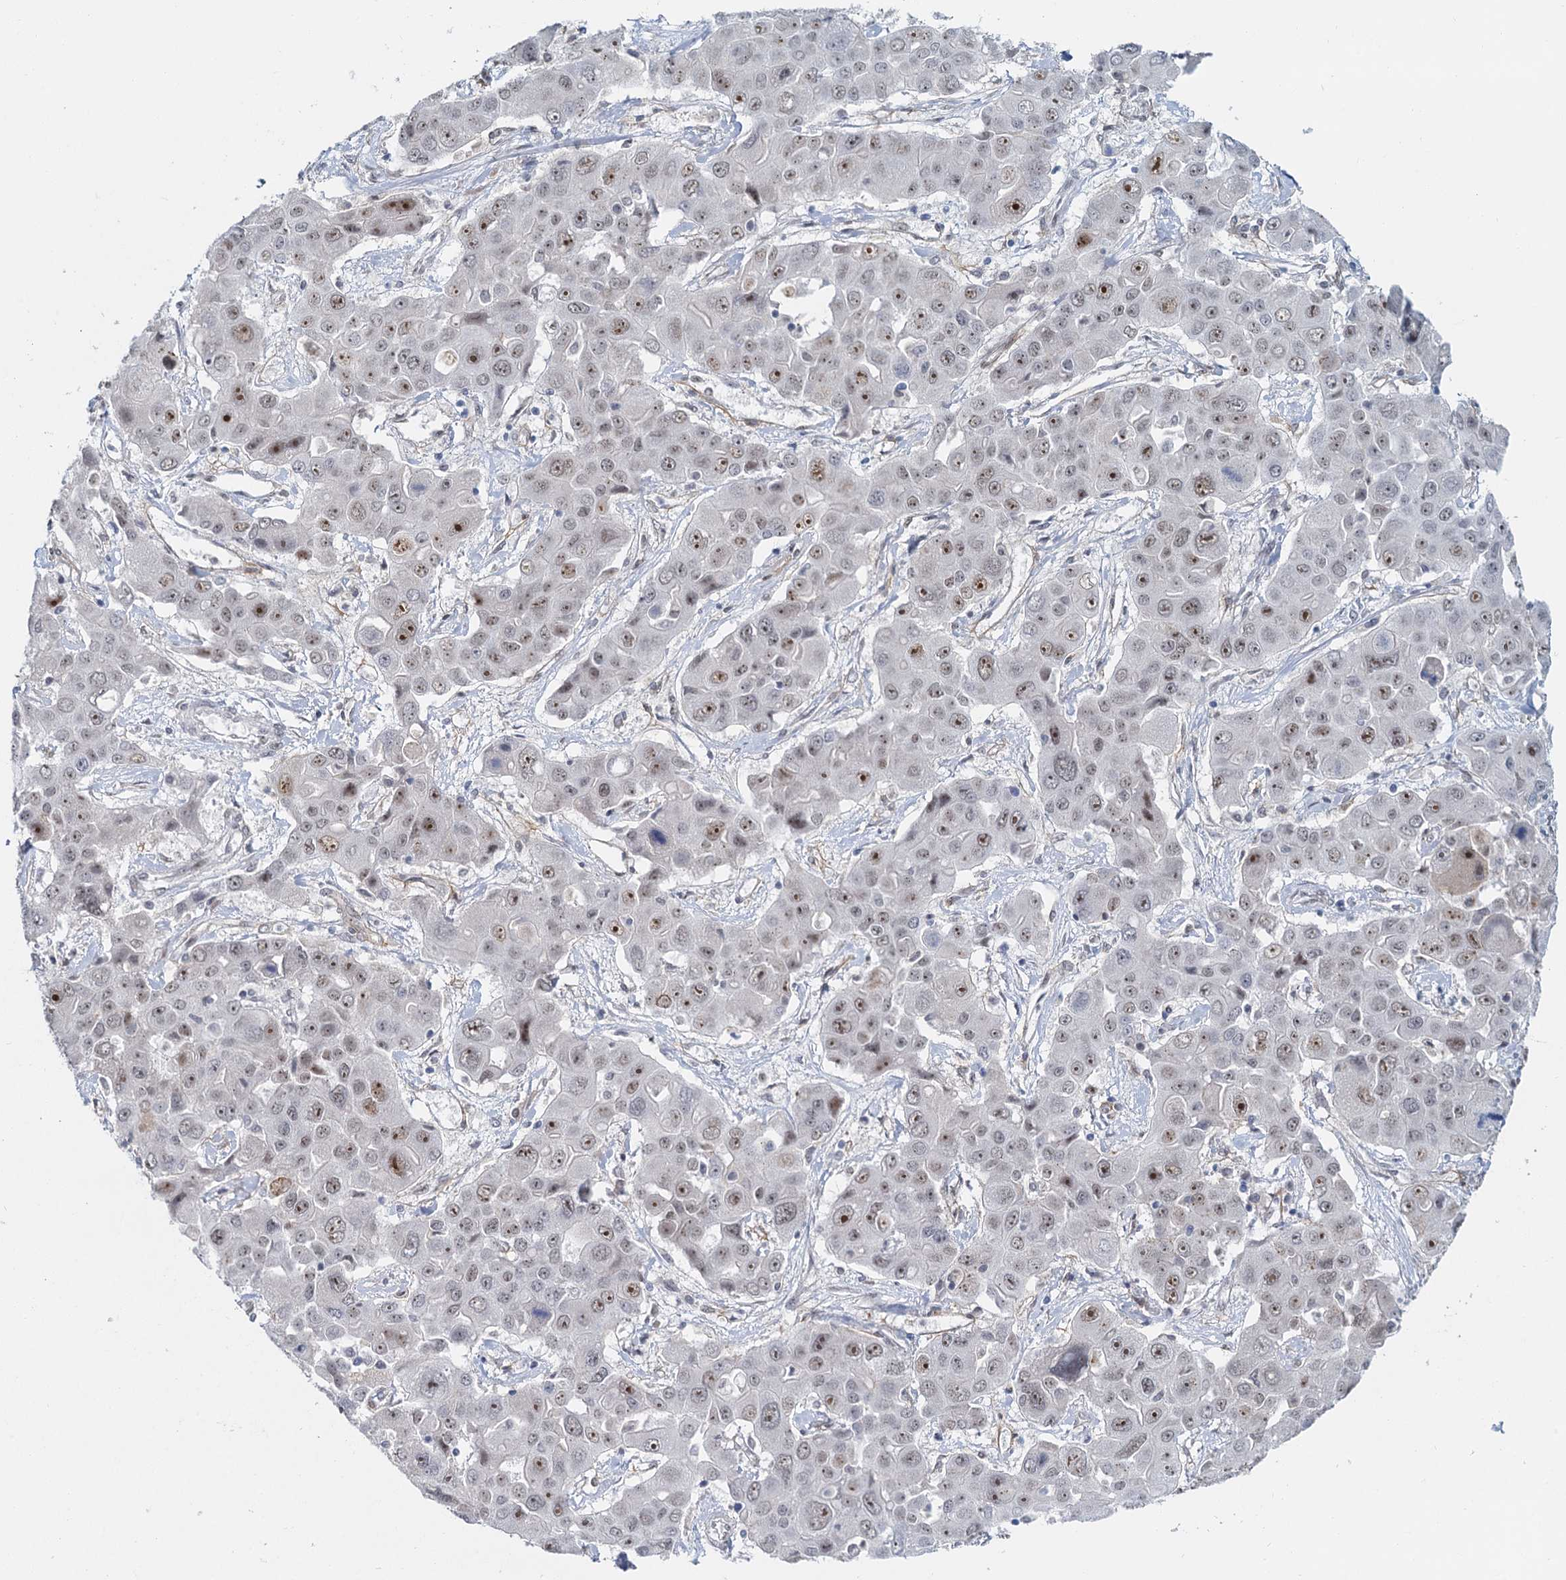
{"staining": {"intensity": "moderate", "quantity": "<25%", "location": "nuclear"}, "tissue": "liver cancer", "cell_type": "Tumor cells", "image_type": "cancer", "snomed": [{"axis": "morphology", "description": "Cholangiocarcinoma"}, {"axis": "topography", "description": "Liver"}], "caption": "High-power microscopy captured an immunohistochemistry (IHC) image of liver cancer (cholangiocarcinoma), revealing moderate nuclear positivity in approximately <25% of tumor cells.", "gene": "RPRD1A", "patient": {"sex": "male", "age": 67}}